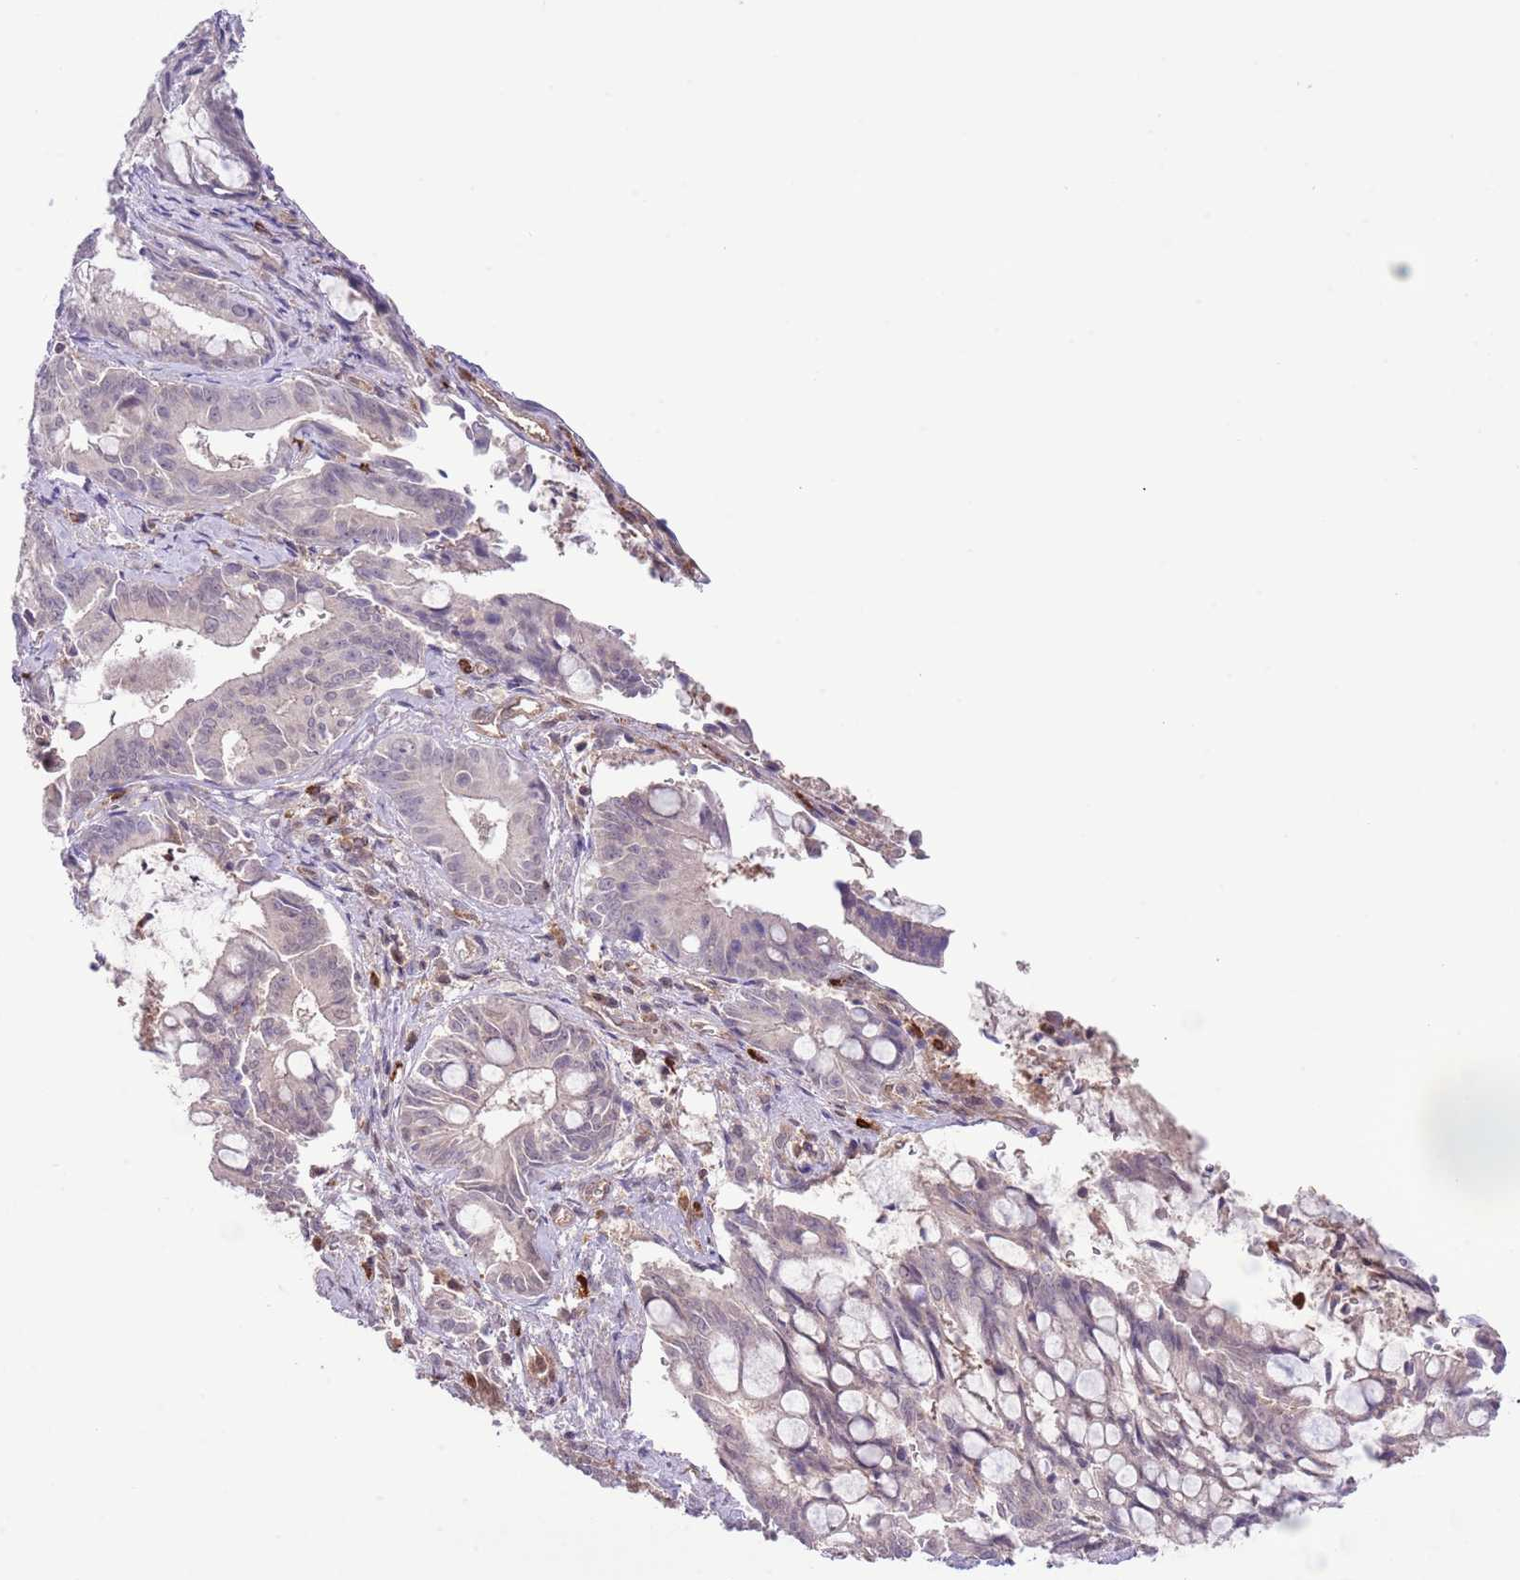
{"staining": {"intensity": "negative", "quantity": "none", "location": "none"}, "tissue": "pancreatic cancer", "cell_type": "Tumor cells", "image_type": "cancer", "snomed": [{"axis": "morphology", "description": "Adenocarcinoma, NOS"}, {"axis": "topography", "description": "Pancreas"}], "caption": "Immunohistochemical staining of human pancreatic cancer (adenocarcinoma) shows no significant expression in tumor cells.", "gene": "HDHD2", "patient": {"sex": "male", "age": 68}}